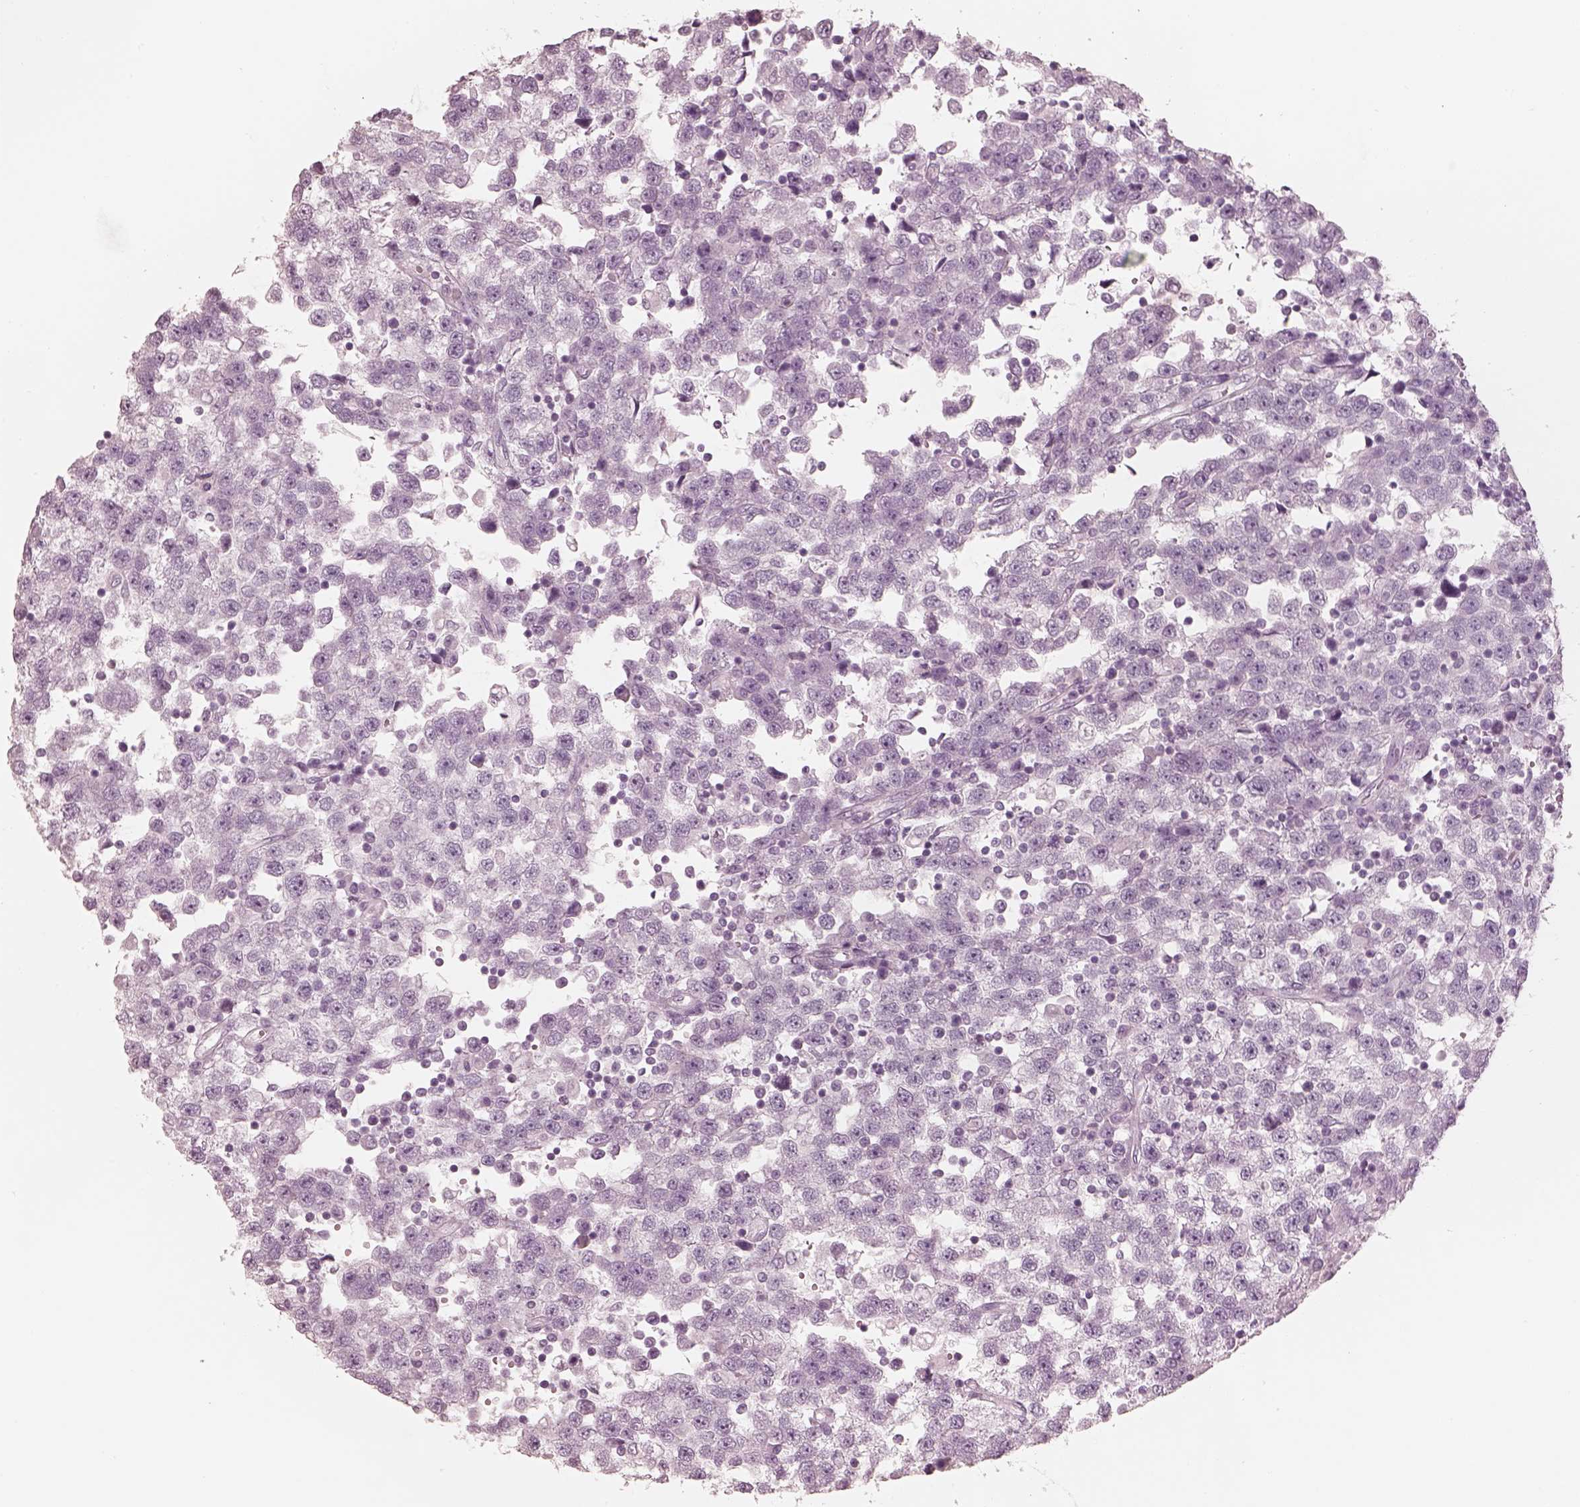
{"staining": {"intensity": "negative", "quantity": "none", "location": "none"}, "tissue": "testis cancer", "cell_type": "Tumor cells", "image_type": "cancer", "snomed": [{"axis": "morphology", "description": "Seminoma, NOS"}, {"axis": "topography", "description": "Testis"}], "caption": "Image shows no significant protein expression in tumor cells of seminoma (testis).", "gene": "ZP4", "patient": {"sex": "male", "age": 34}}